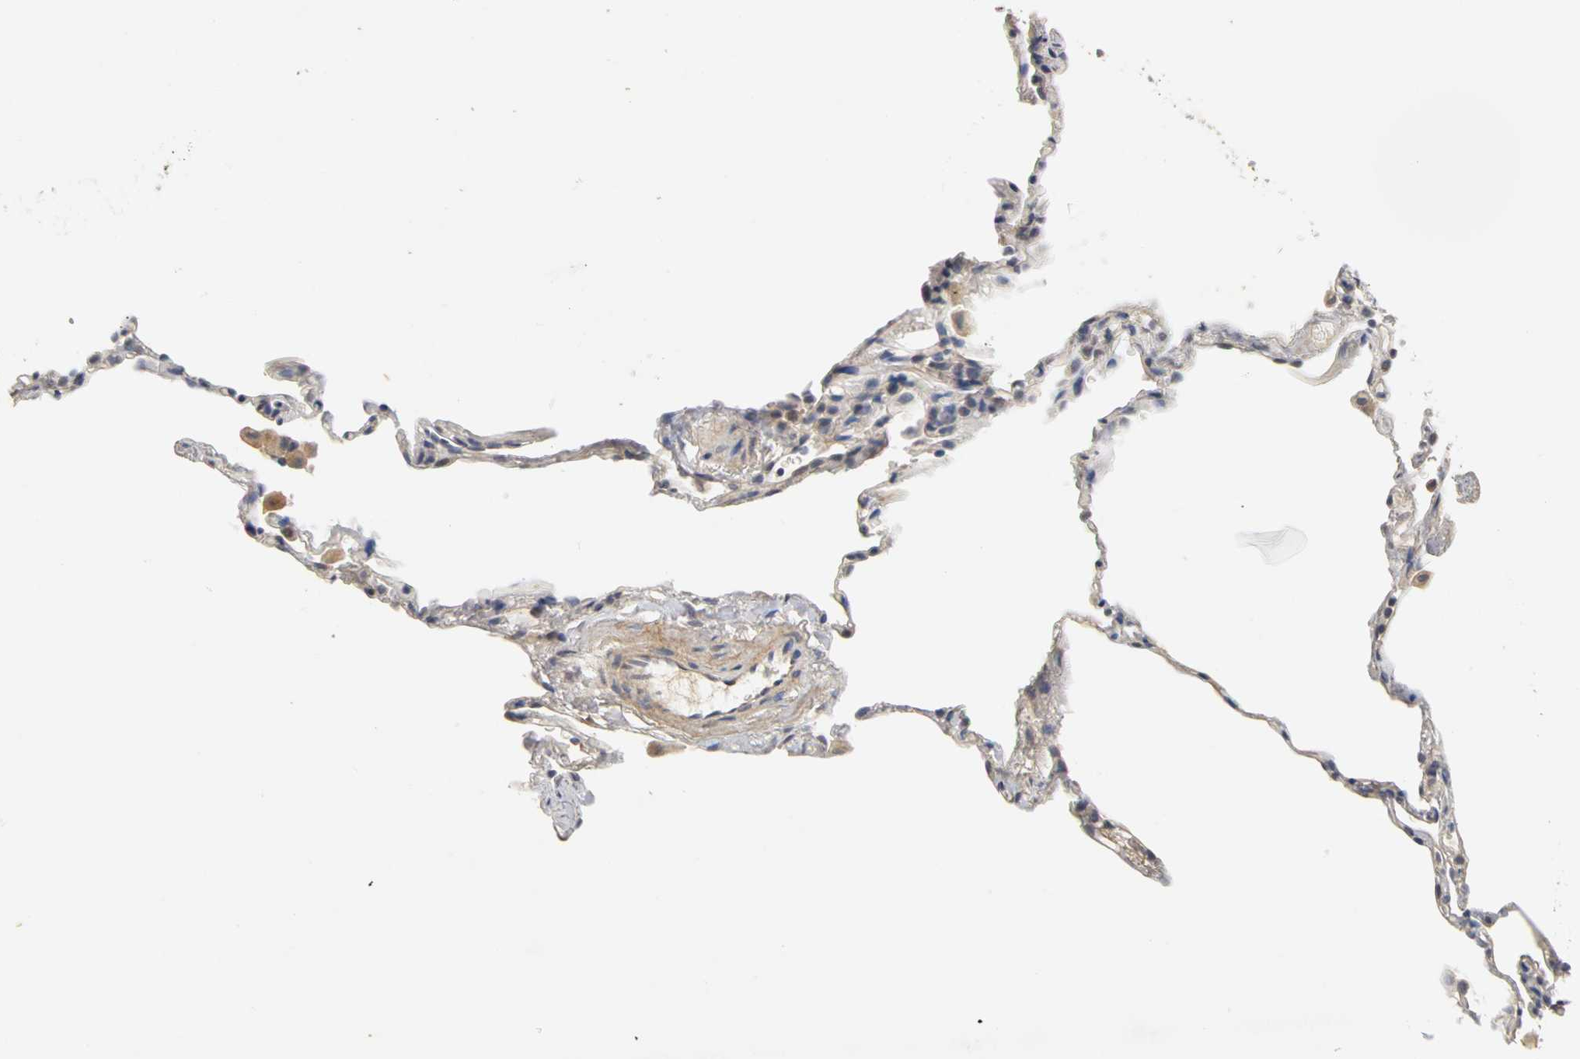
{"staining": {"intensity": "negative", "quantity": "none", "location": "none"}, "tissue": "lung", "cell_type": "Alveolar cells", "image_type": "normal", "snomed": [{"axis": "morphology", "description": "Normal tissue, NOS"}, {"axis": "topography", "description": "Lung"}], "caption": "This is a micrograph of immunohistochemistry staining of benign lung, which shows no positivity in alveolar cells.", "gene": "PGR", "patient": {"sex": "male", "age": 59}}